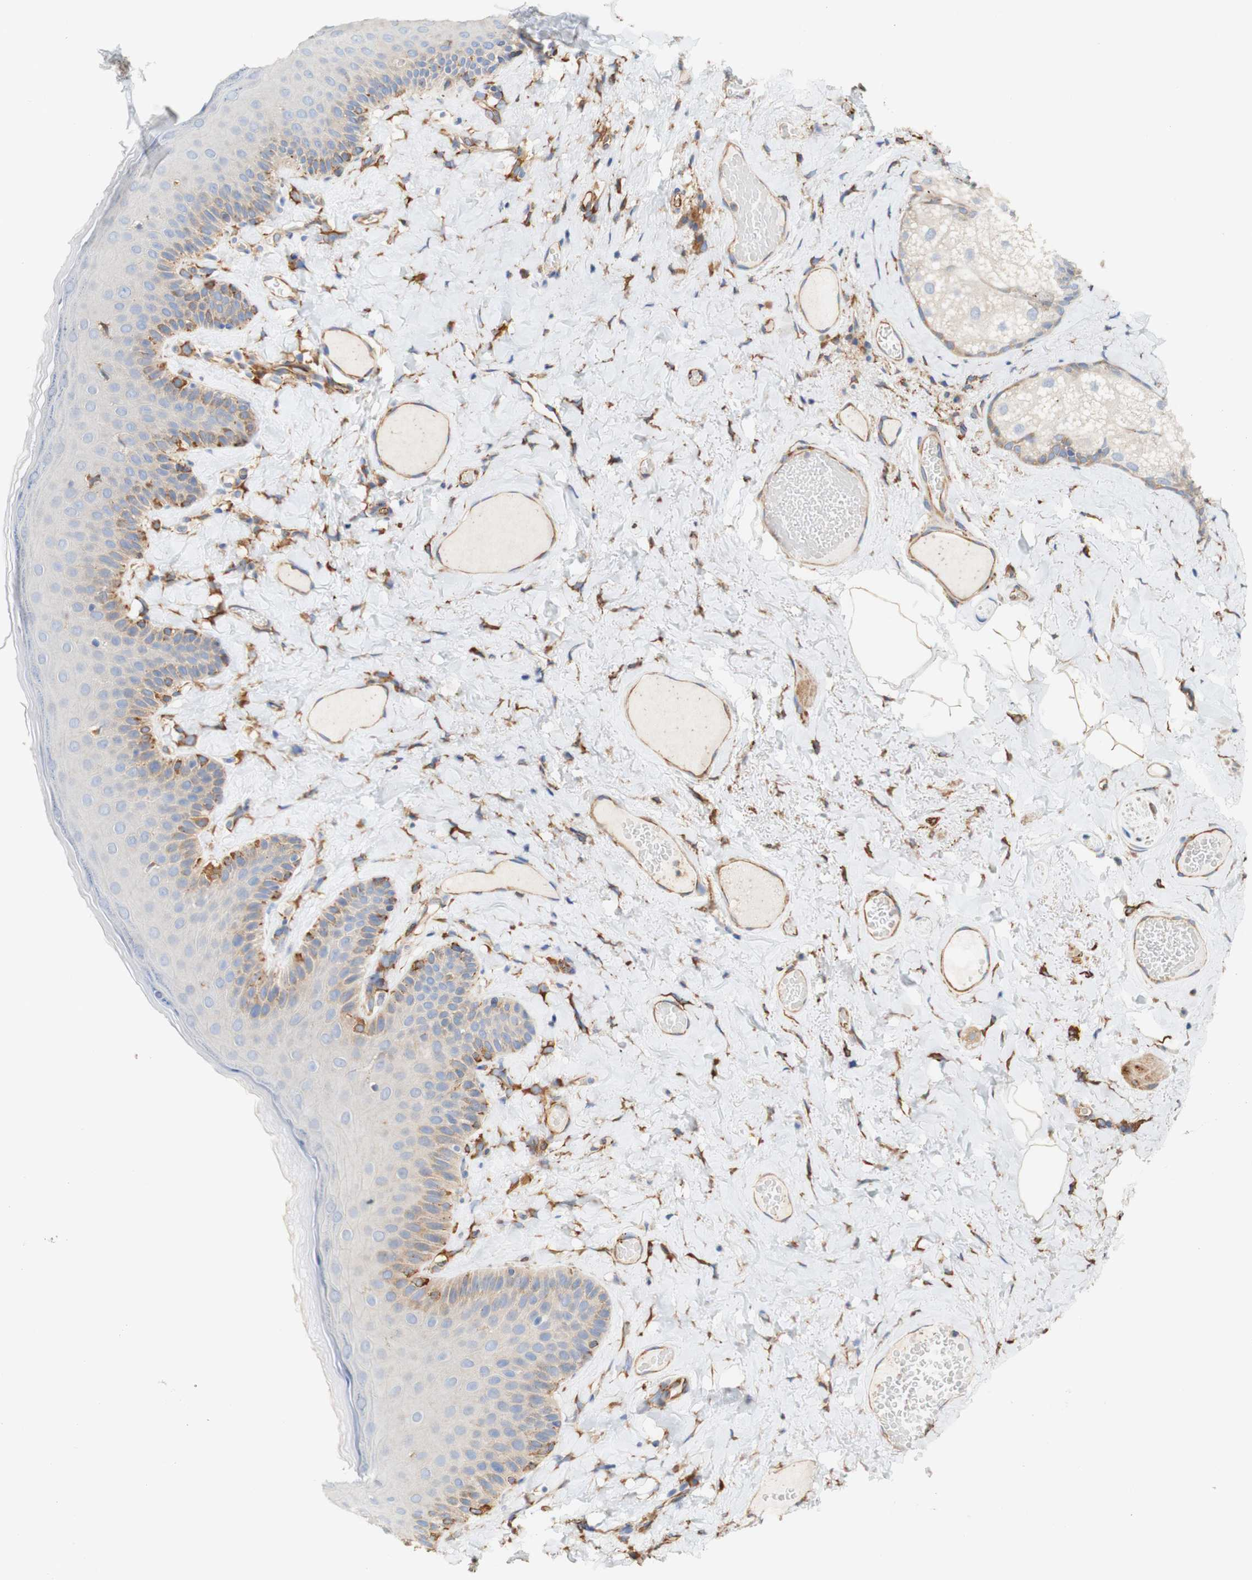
{"staining": {"intensity": "moderate", "quantity": "<25%", "location": "cytoplasmic/membranous"}, "tissue": "skin", "cell_type": "Epidermal cells", "image_type": "normal", "snomed": [{"axis": "morphology", "description": "Normal tissue, NOS"}, {"axis": "topography", "description": "Anal"}], "caption": "Protein expression analysis of benign human skin reveals moderate cytoplasmic/membranous positivity in about <25% of epidermal cells.", "gene": "EIF2AK4", "patient": {"sex": "male", "age": 69}}